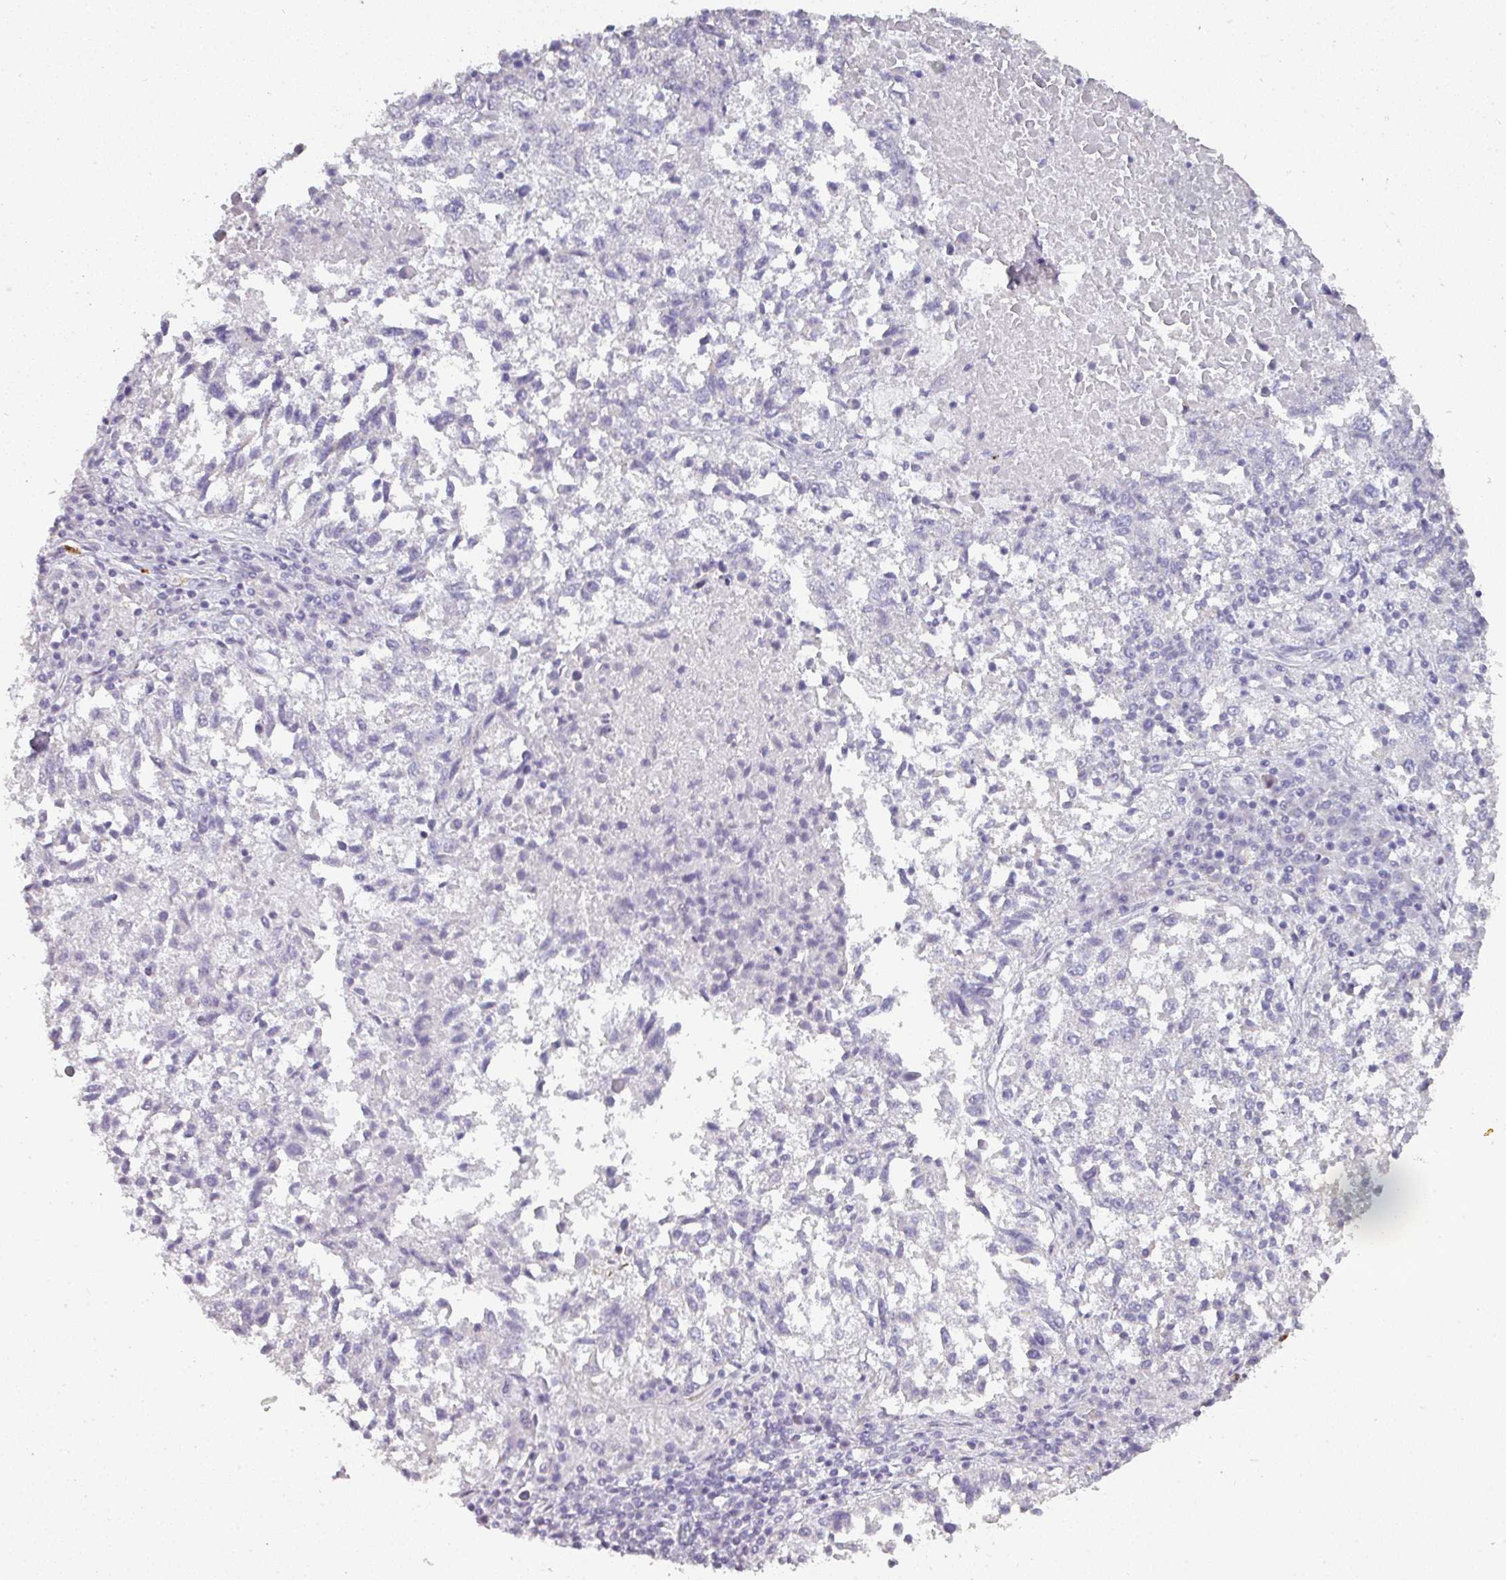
{"staining": {"intensity": "negative", "quantity": "none", "location": "none"}, "tissue": "lung cancer", "cell_type": "Tumor cells", "image_type": "cancer", "snomed": [{"axis": "morphology", "description": "Squamous cell carcinoma, NOS"}, {"axis": "topography", "description": "Lung"}], "caption": "There is no significant positivity in tumor cells of squamous cell carcinoma (lung). (Brightfield microscopy of DAB IHC at high magnification).", "gene": "CAMP", "patient": {"sex": "male", "age": 73}}